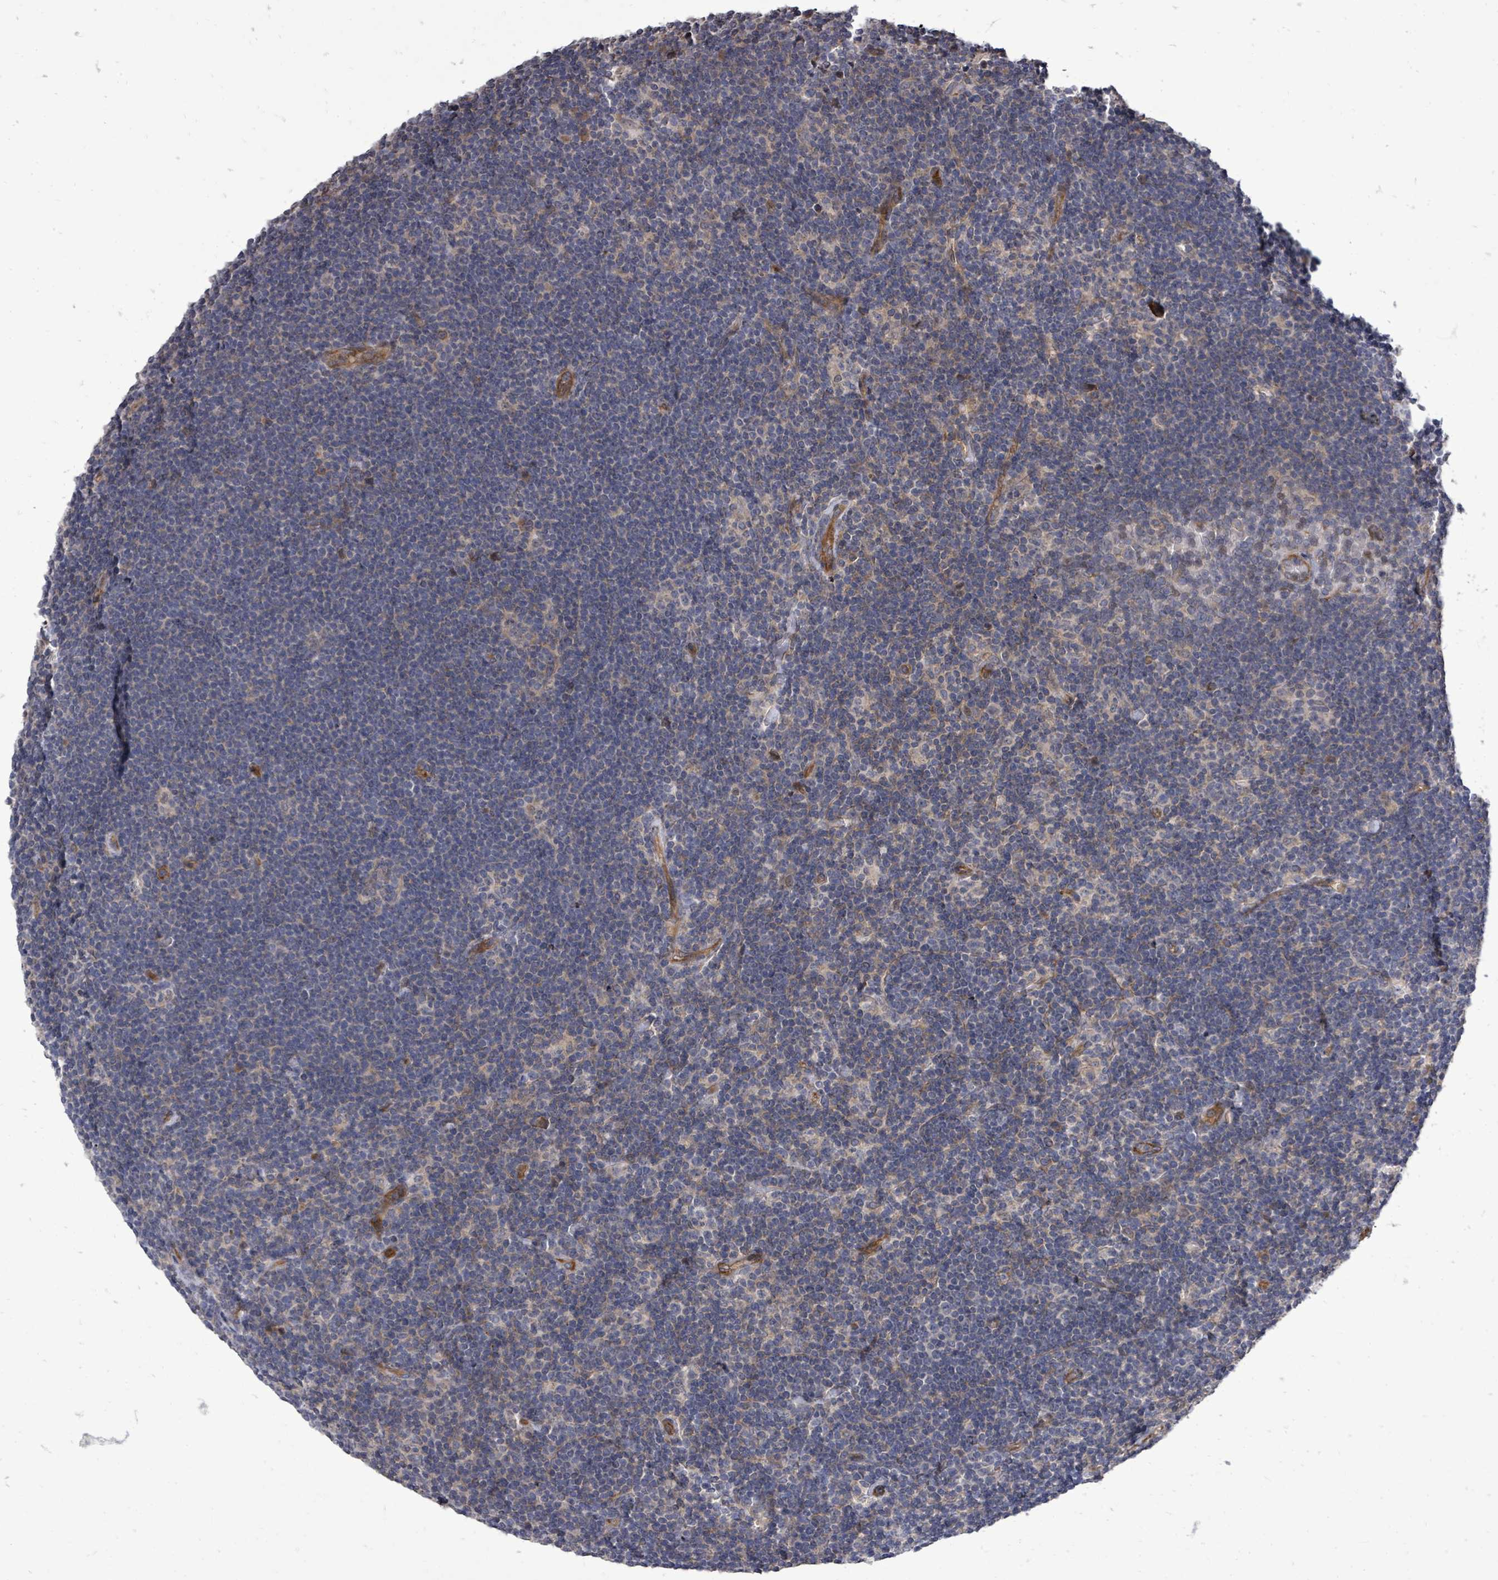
{"staining": {"intensity": "moderate", "quantity": "<25%", "location": "cytoplasmic/membranous"}, "tissue": "lymphoma", "cell_type": "Tumor cells", "image_type": "cancer", "snomed": [{"axis": "morphology", "description": "Hodgkin's disease, NOS"}, {"axis": "topography", "description": "Lymph node"}], "caption": "This is an image of immunohistochemistry staining of Hodgkin's disease, which shows moderate positivity in the cytoplasmic/membranous of tumor cells.", "gene": "RALGAPB", "patient": {"sex": "female", "age": 57}}